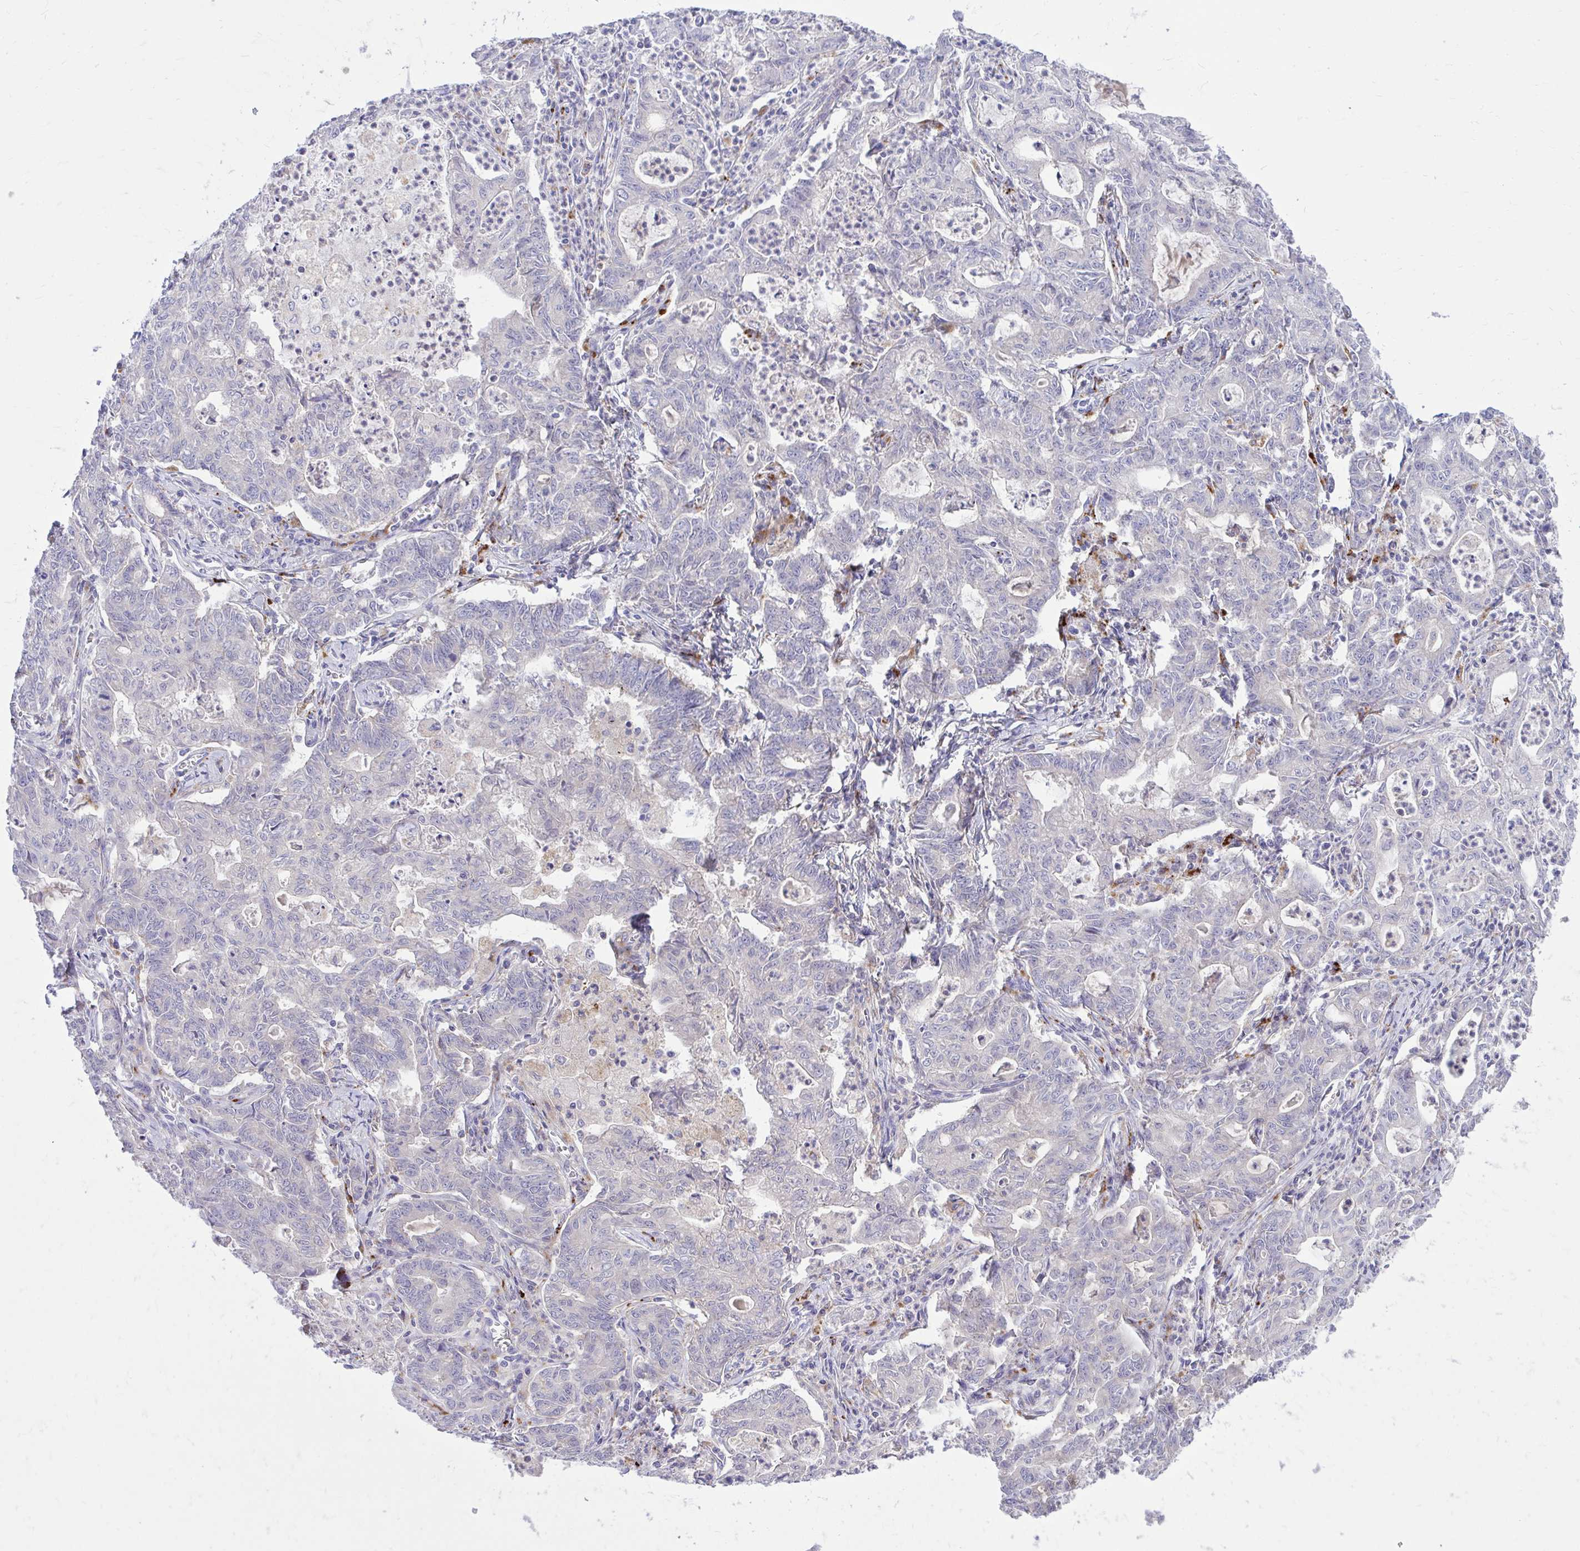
{"staining": {"intensity": "negative", "quantity": "none", "location": "none"}, "tissue": "stomach cancer", "cell_type": "Tumor cells", "image_type": "cancer", "snomed": [{"axis": "morphology", "description": "Adenocarcinoma, NOS"}, {"axis": "topography", "description": "Stomach, upper"}], "caption": "The photomicrograph reveals no staining of tumor cells in stomach cancer. (DAB immunohistochemistry (IHC) with hematoxylin counter stain).", "gene": "TP53I11", "patient": {"sex": "female", "age": 79}}